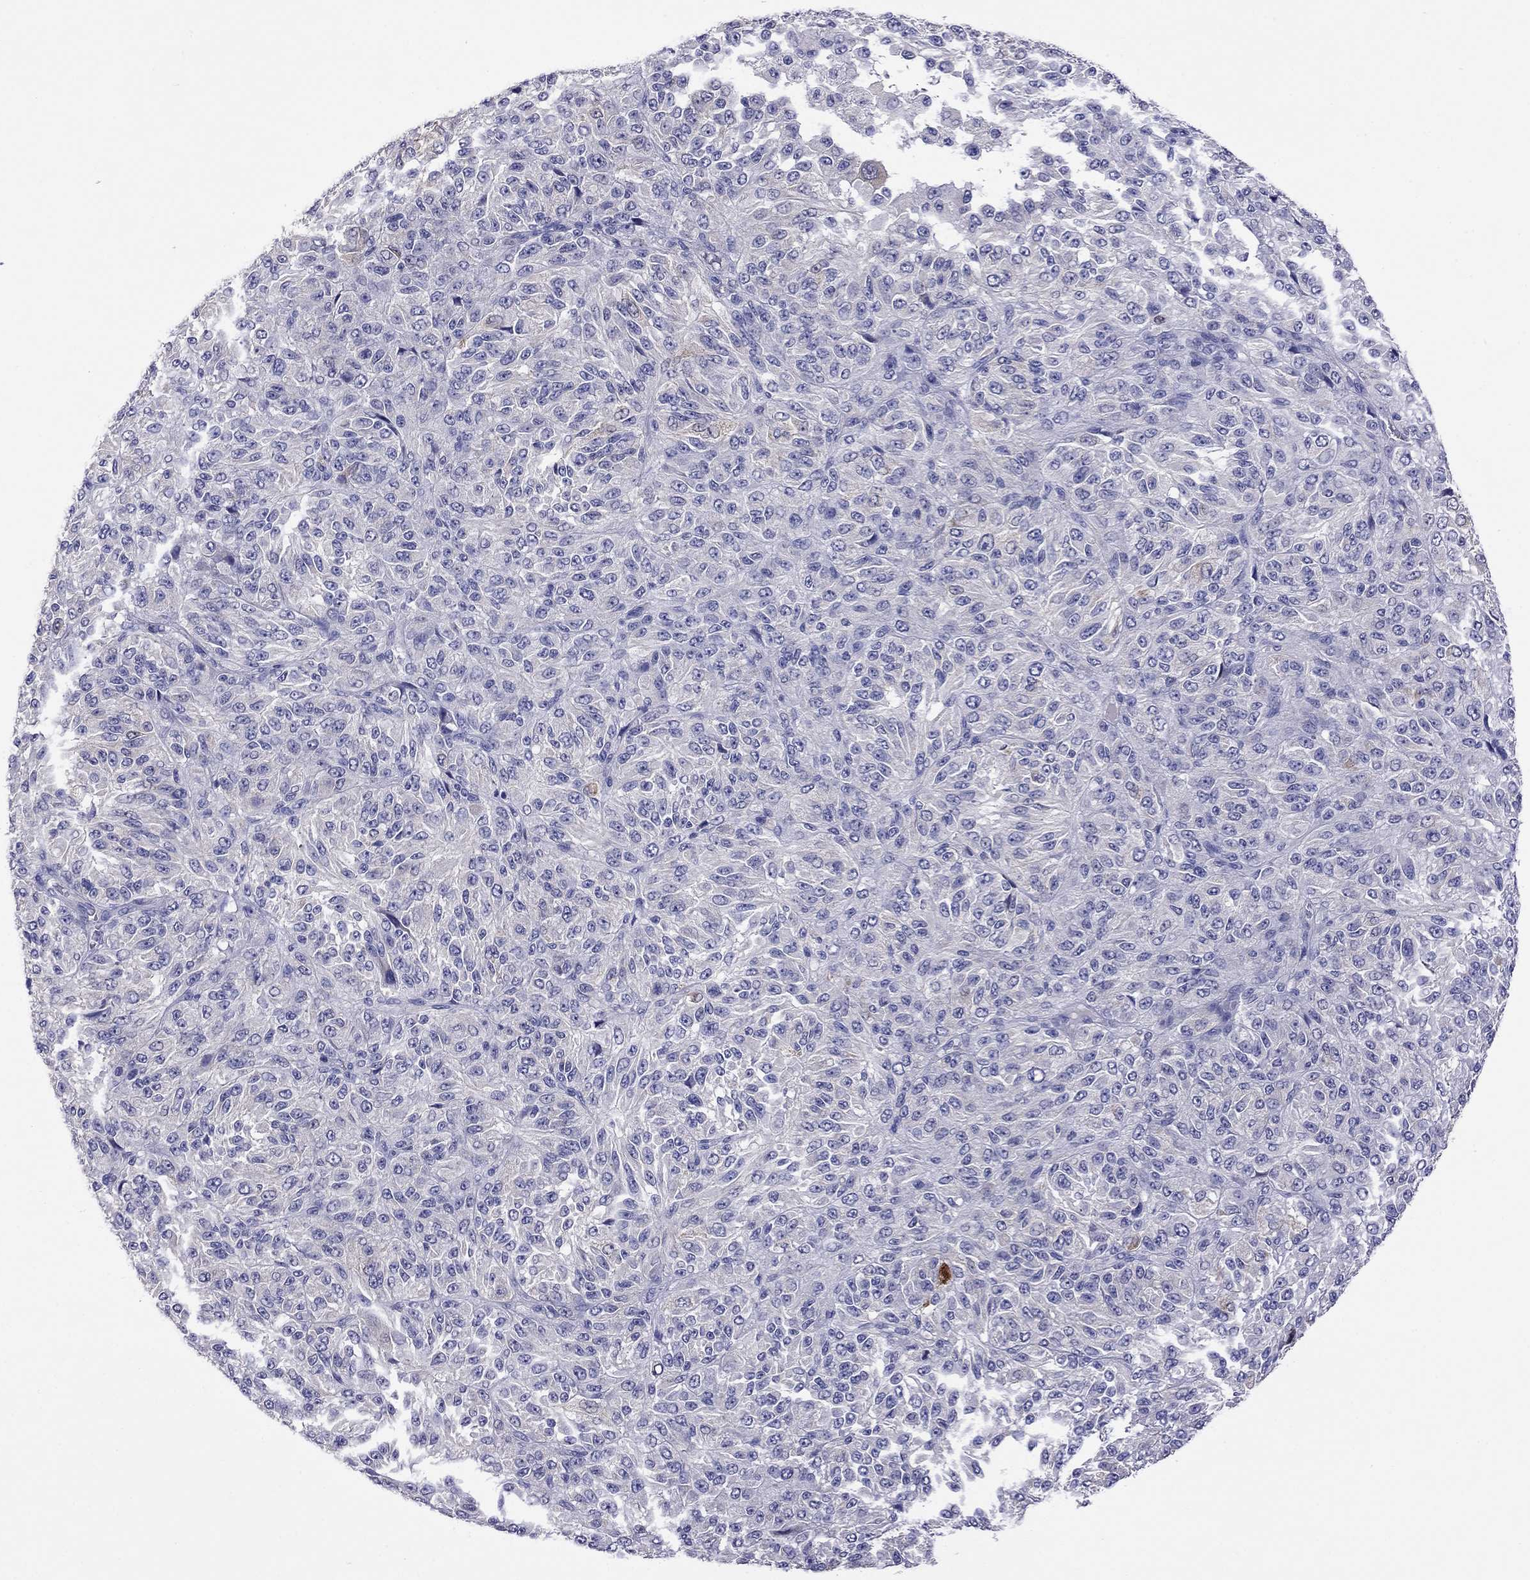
{"staining": {"intensity": "negative", "quantity": "none", "location": "none"}, "tissue": "melanoma", "cell_type": "Tumor cells", "image_type": "cancer", "snomed": [{"axis": "morphology", "description": "Malignant melanoma, Metastatic site"}, {"axis": "topography", "description": "Brain"}], "caption": "This is a image of immunohistochemistry (IHC) staining of melanoma, which shows no staining in tumor cells. Nuclei are stained in blue.", "gene": "STAR", "patient": {"sex": "female", "age": 56}}